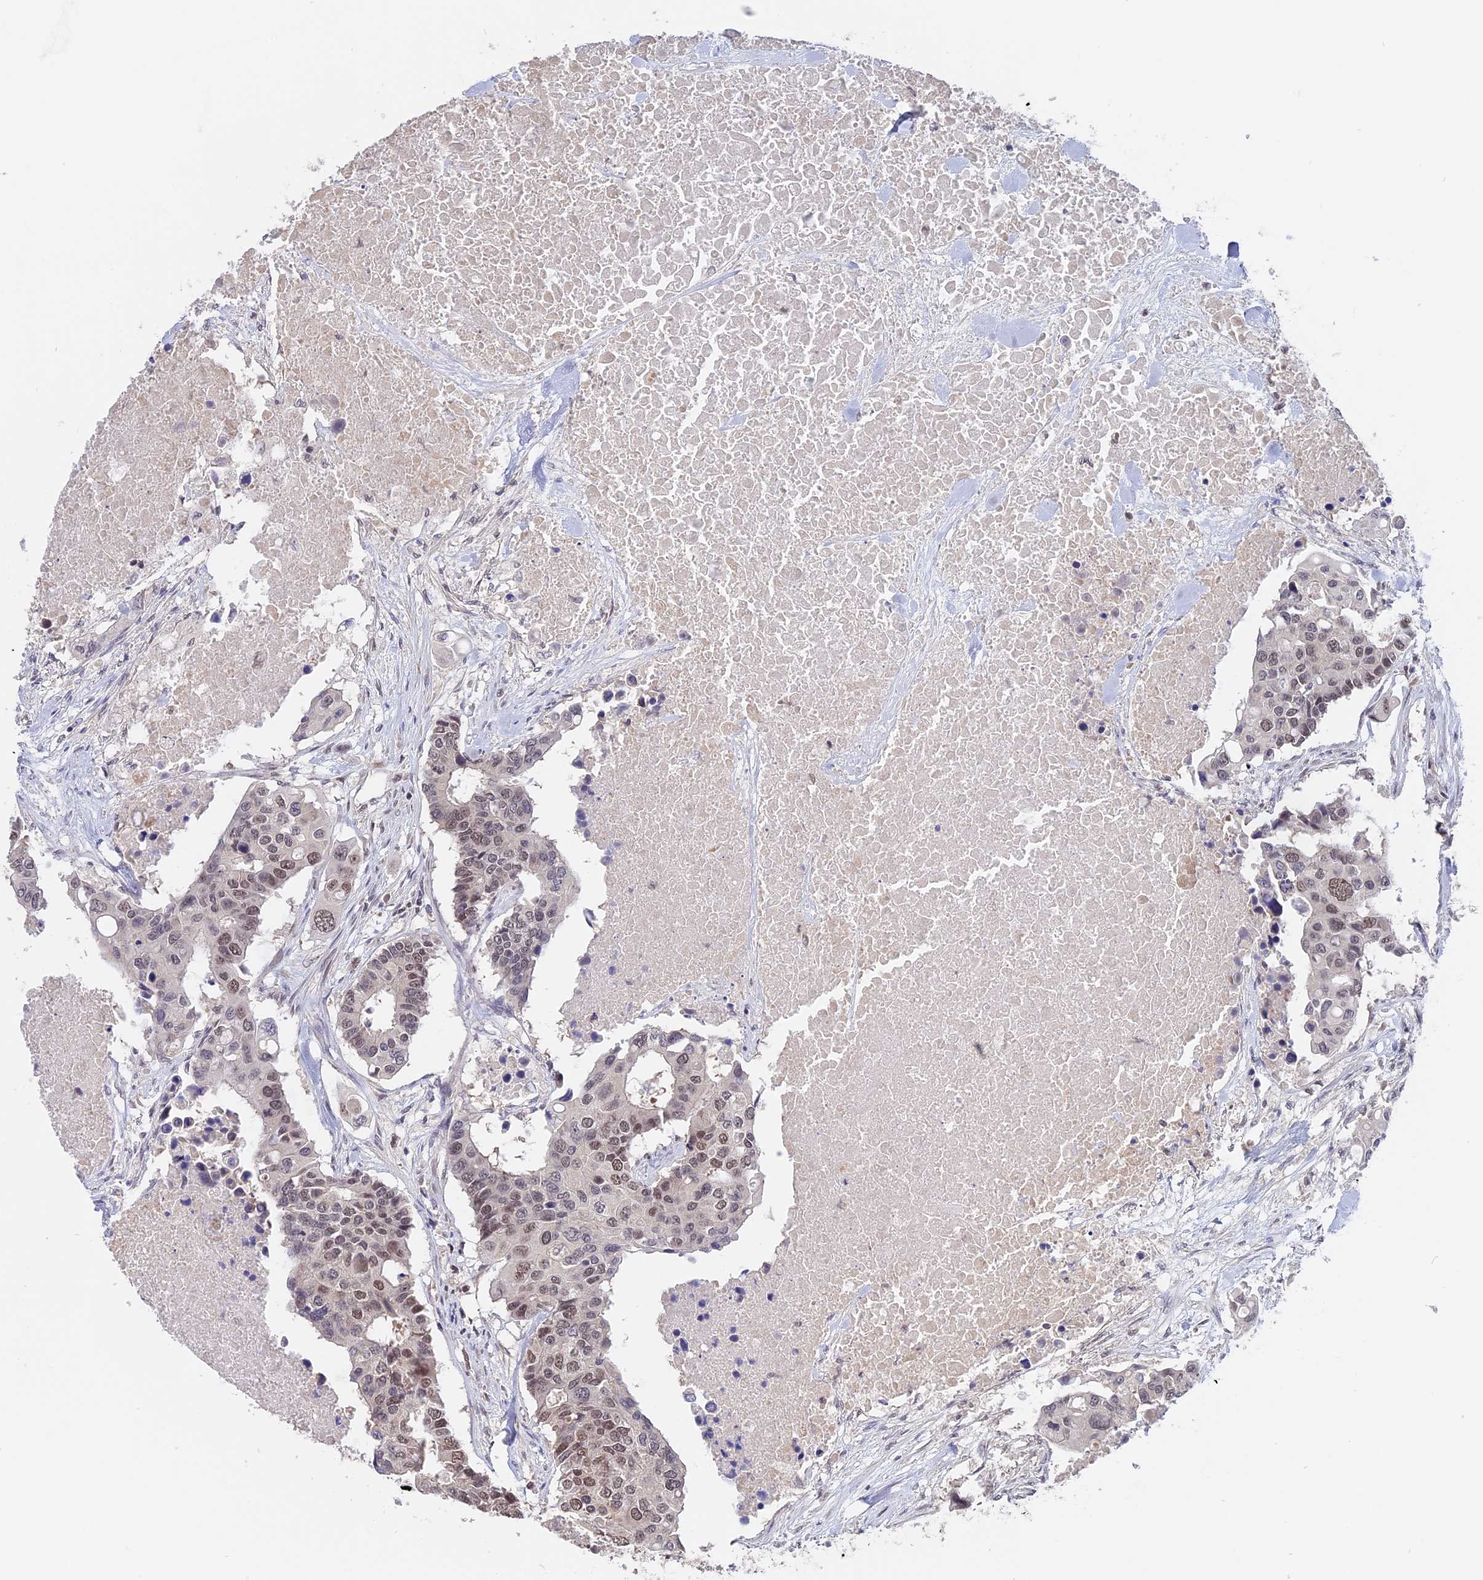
{"staining": {"intensity": "weak", "quantity": "25%-75%", "location": "nuclear"}, "tissue": "colorectal cancer", "cell_type": "Tumor cells", "image_type": "cancer", "snomed": [{"axis": "morphology", "description": "Adenocarcinoma, NOS"}, {"axis": "topography", "description": "Colon"}], "caption": "Colorectal adenocarcinoma was stained to show a protein in brown. There is low levels of weak nuclear staining in approximately 25%-75% of tumor cells. (DAB = brown stain, brightfield microscopy at high magnification).", "gene": "RFC5", "patient": {"sex": "male", "age": 77}}